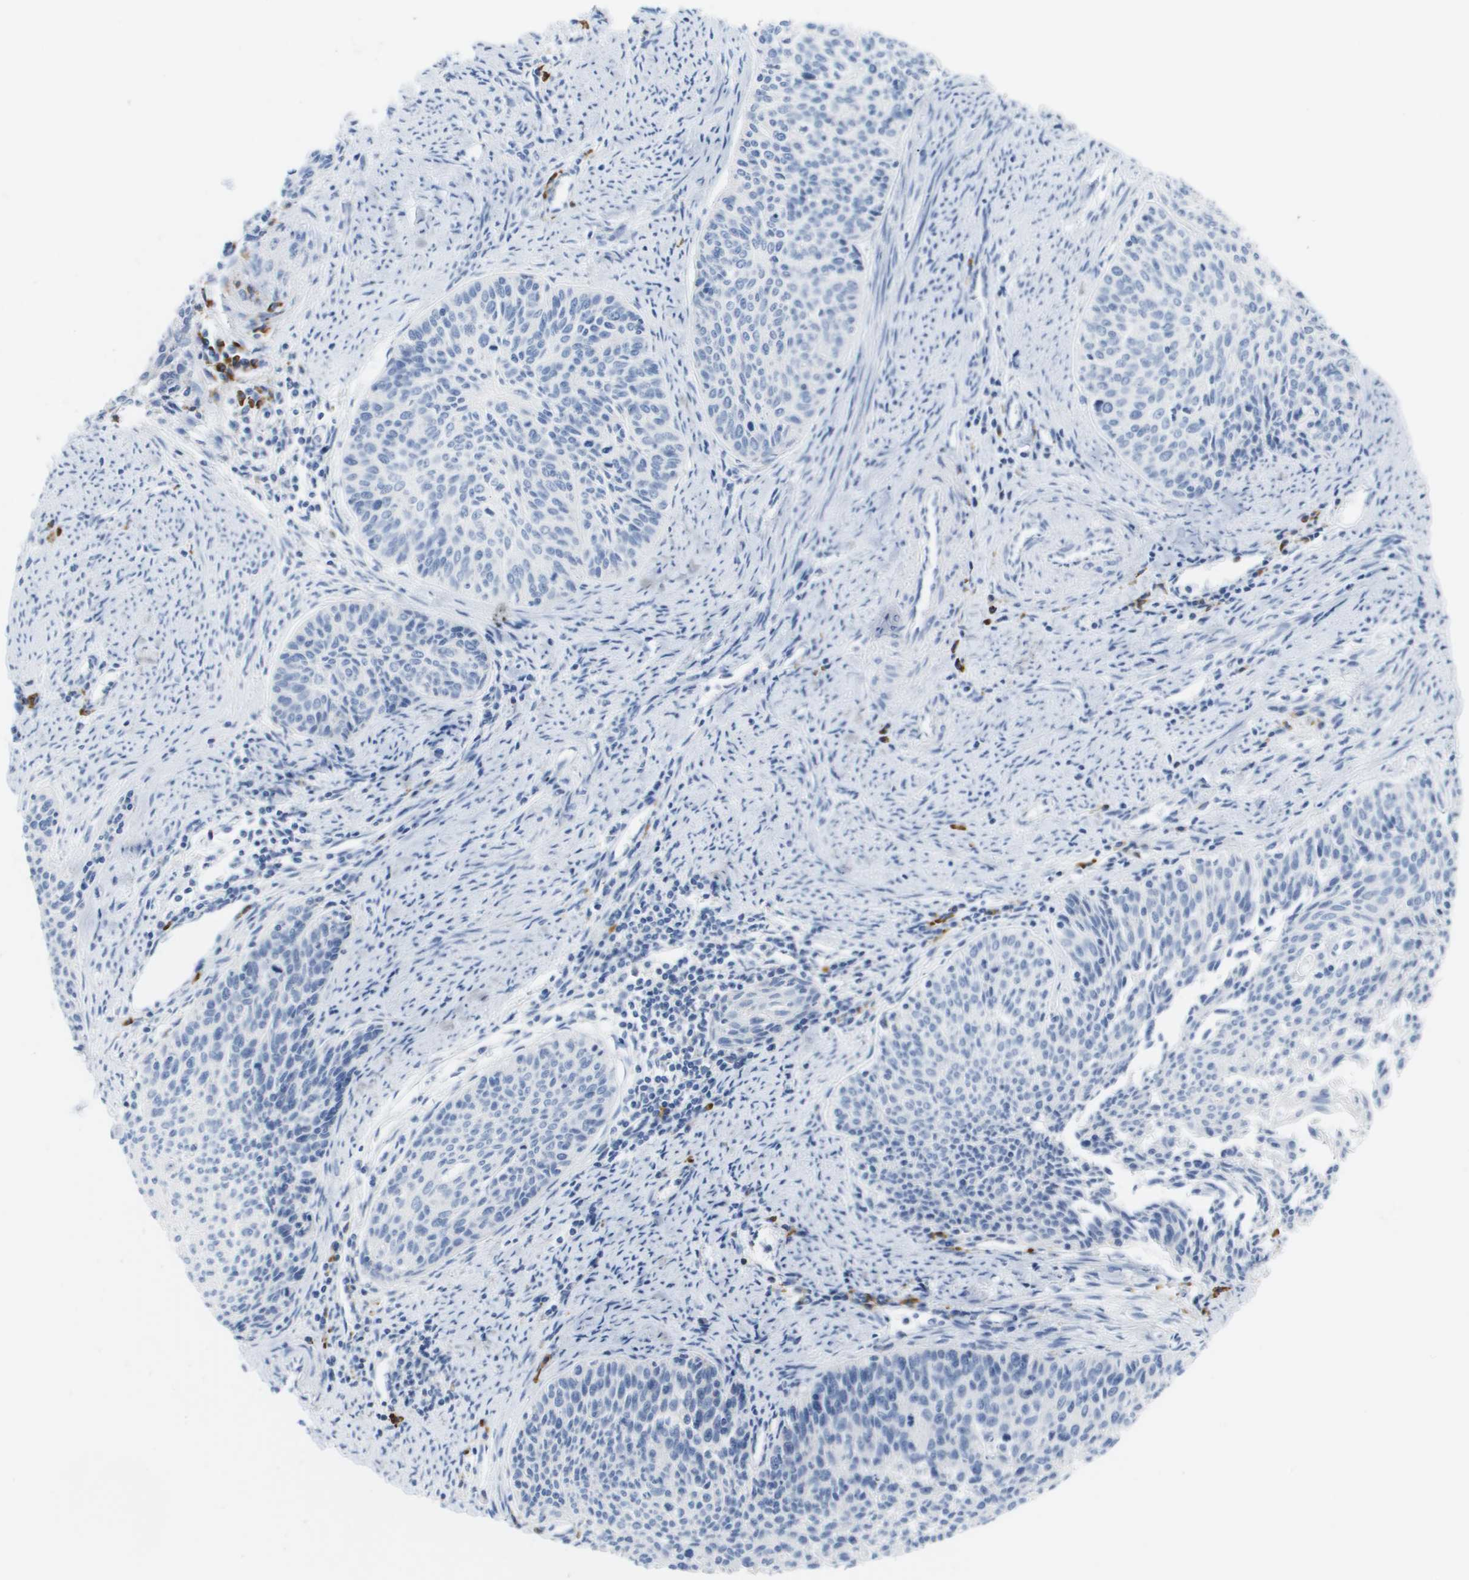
{"staining": {"intensity": "negative", "quantity": "none", "location": "none"}, "tissue": "cervical cancer", "cell_type": "Tumor cells", "image_type": "cancer", "snomed": [{"axis": "morphology", "description": "Squamous cell carcinoma, NOS"}, {"axis": "topography", "description": "Cervix"}], "caption": "Cervical squamous cell carcinoma was stained to show a protein in brown. There is no significant positivity in tumor cells.", "gene": "CD3G", "patient": {"sex": "female", "age": 55}}